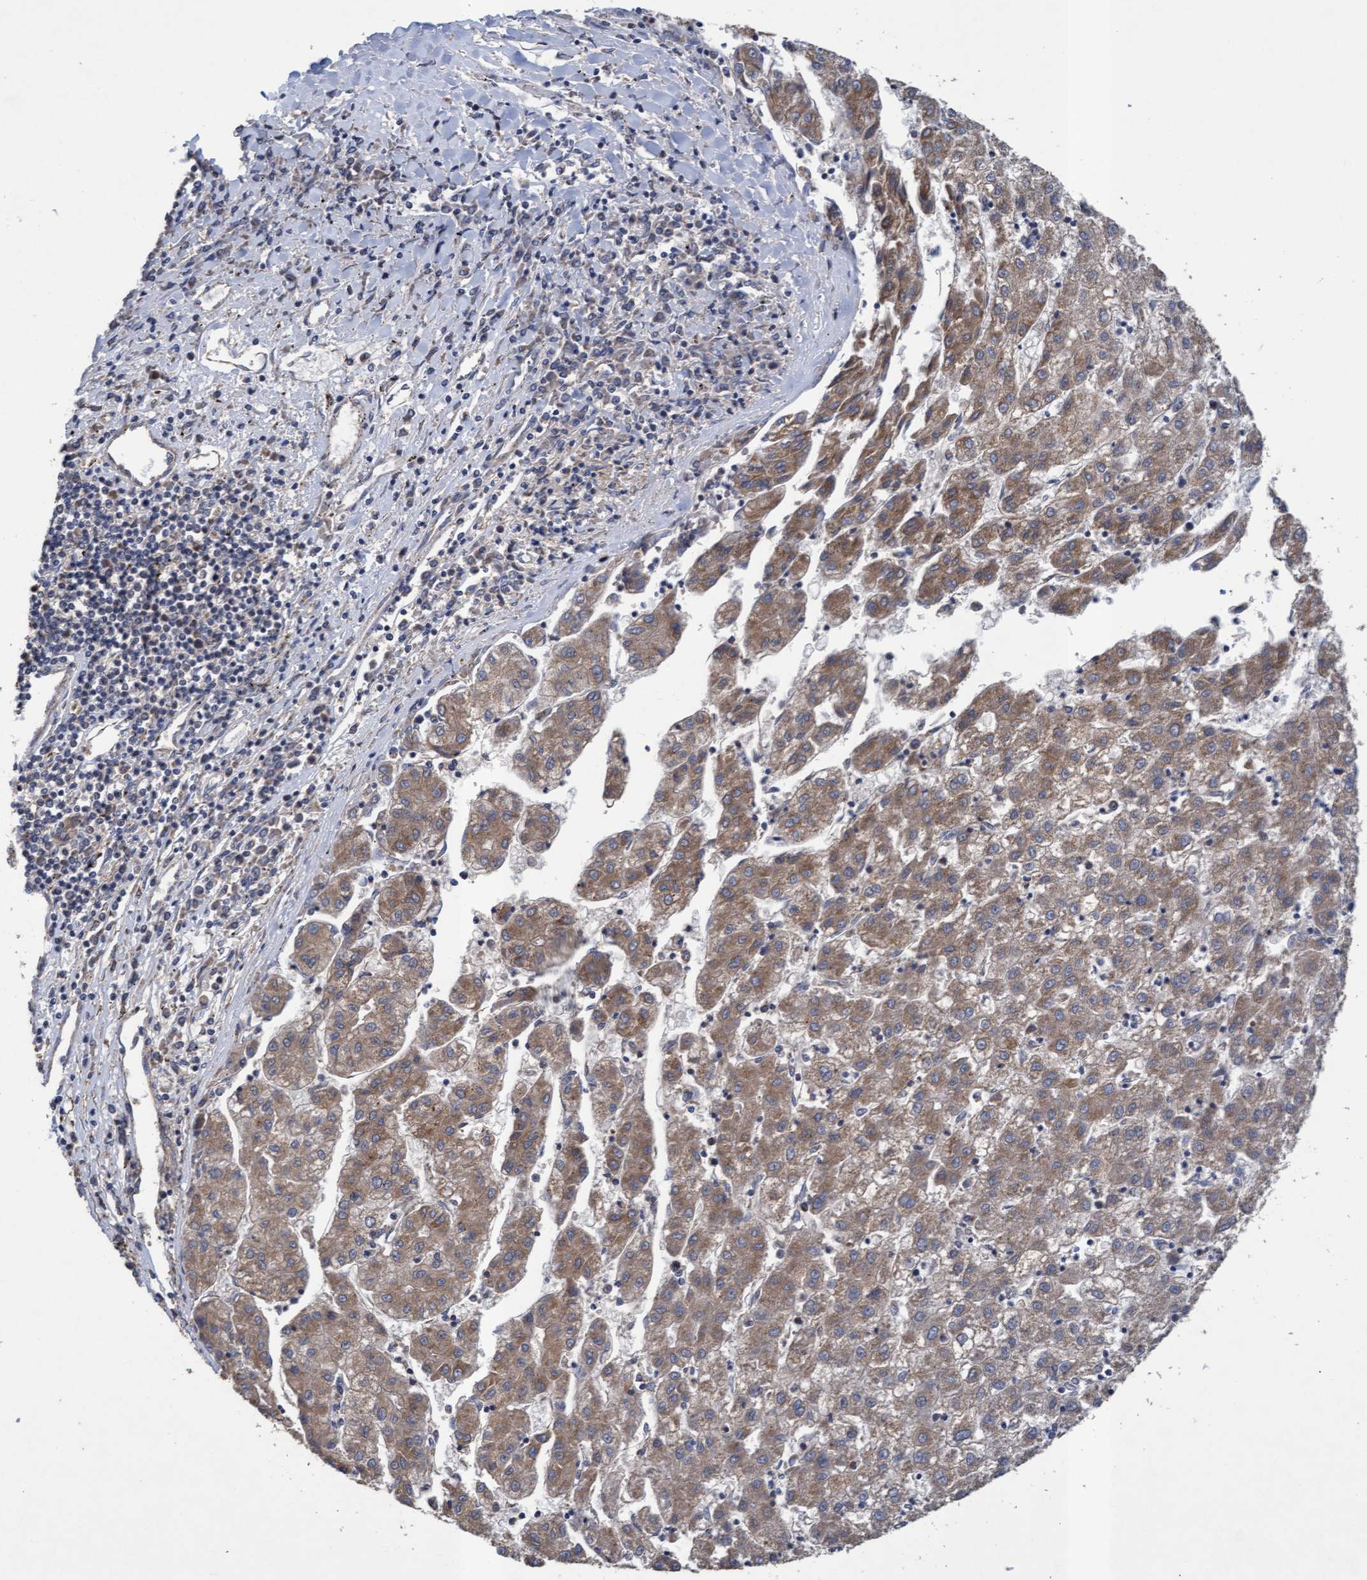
{"staining": {"intensity": "moderate", "quantity": ">75%", "location": "cytoplasmic/membranous"}, "tissue": "liver cancer", "cell_type": "Tumor cells", "image_type": "cancer", "snomed": [{"axis": "morphology", "description": "Carcinoma, Hepatocellular, NOS"}, {"axis": "topography", "description": "Liver"}], "caption": "Moderate cytoplasmic/membranous protein expression is appreciated in approximately >75% of tumor cells in liver cancer. (Stains: DAB in brown, nuclei in blue, Microscopy: brightfield microscopy at high magnification).", "gene": "MRPL38", "patient": {"sex": "male", "age": 72}}